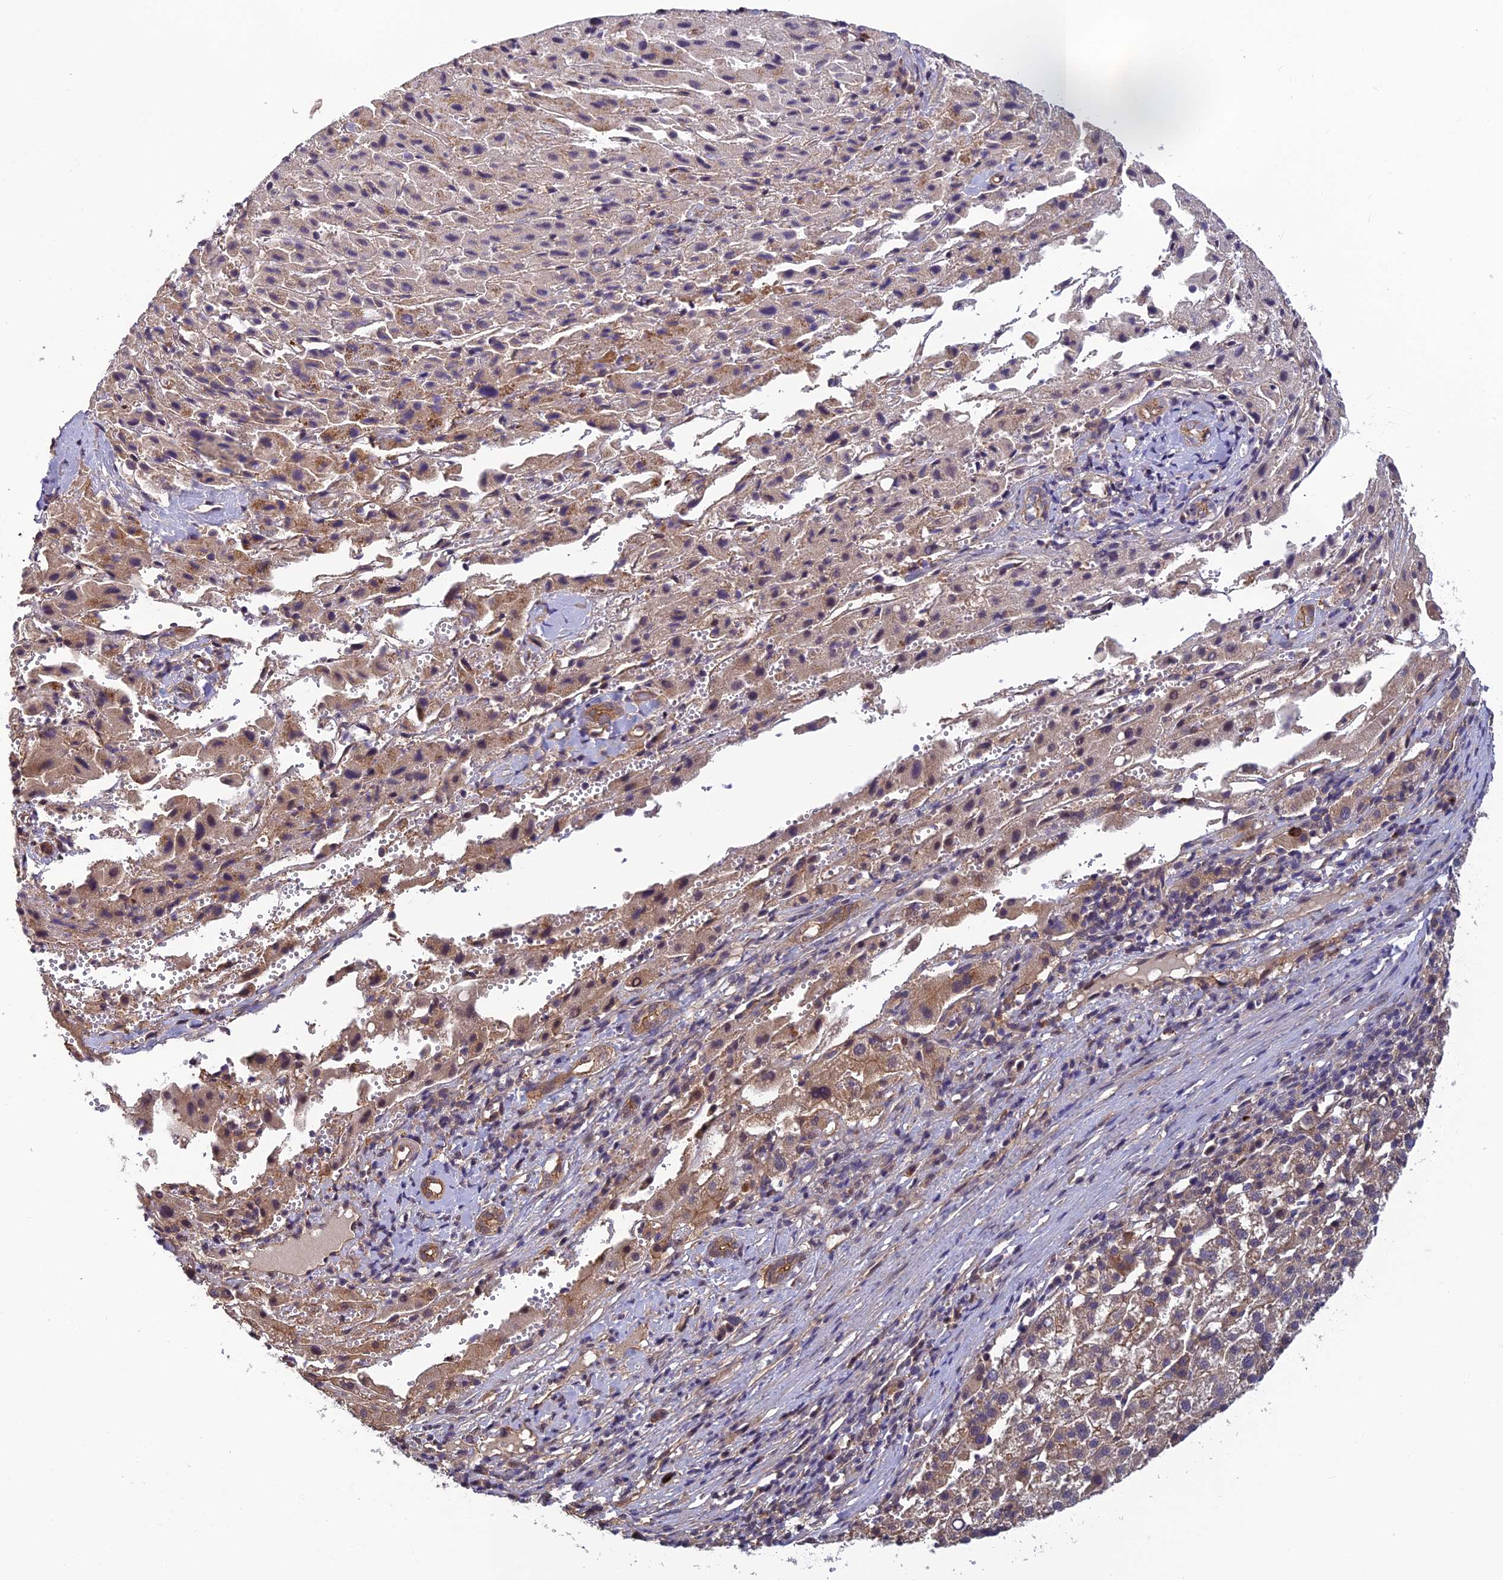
{"staining": {"intensity": "weak", "quantity": "<25%", "location": "cytoplasmic/membranous"}, "tissue": "liver cancer", "cell_type": "Tumor cells", "image_type": "cancer", "snomed": [{"axis": "morphology", "description": "Carcinoma, Hepatocellular, NOS"}, {"axis": "topography", "description": "Liver"}], "caption": "Liver hepatocellular carcinoma was stained to show a protein in brown. There is no significant staining in tumor cells.", "gene": "PIKFYVE", "patient": {"sex": "female", "age": 58}}